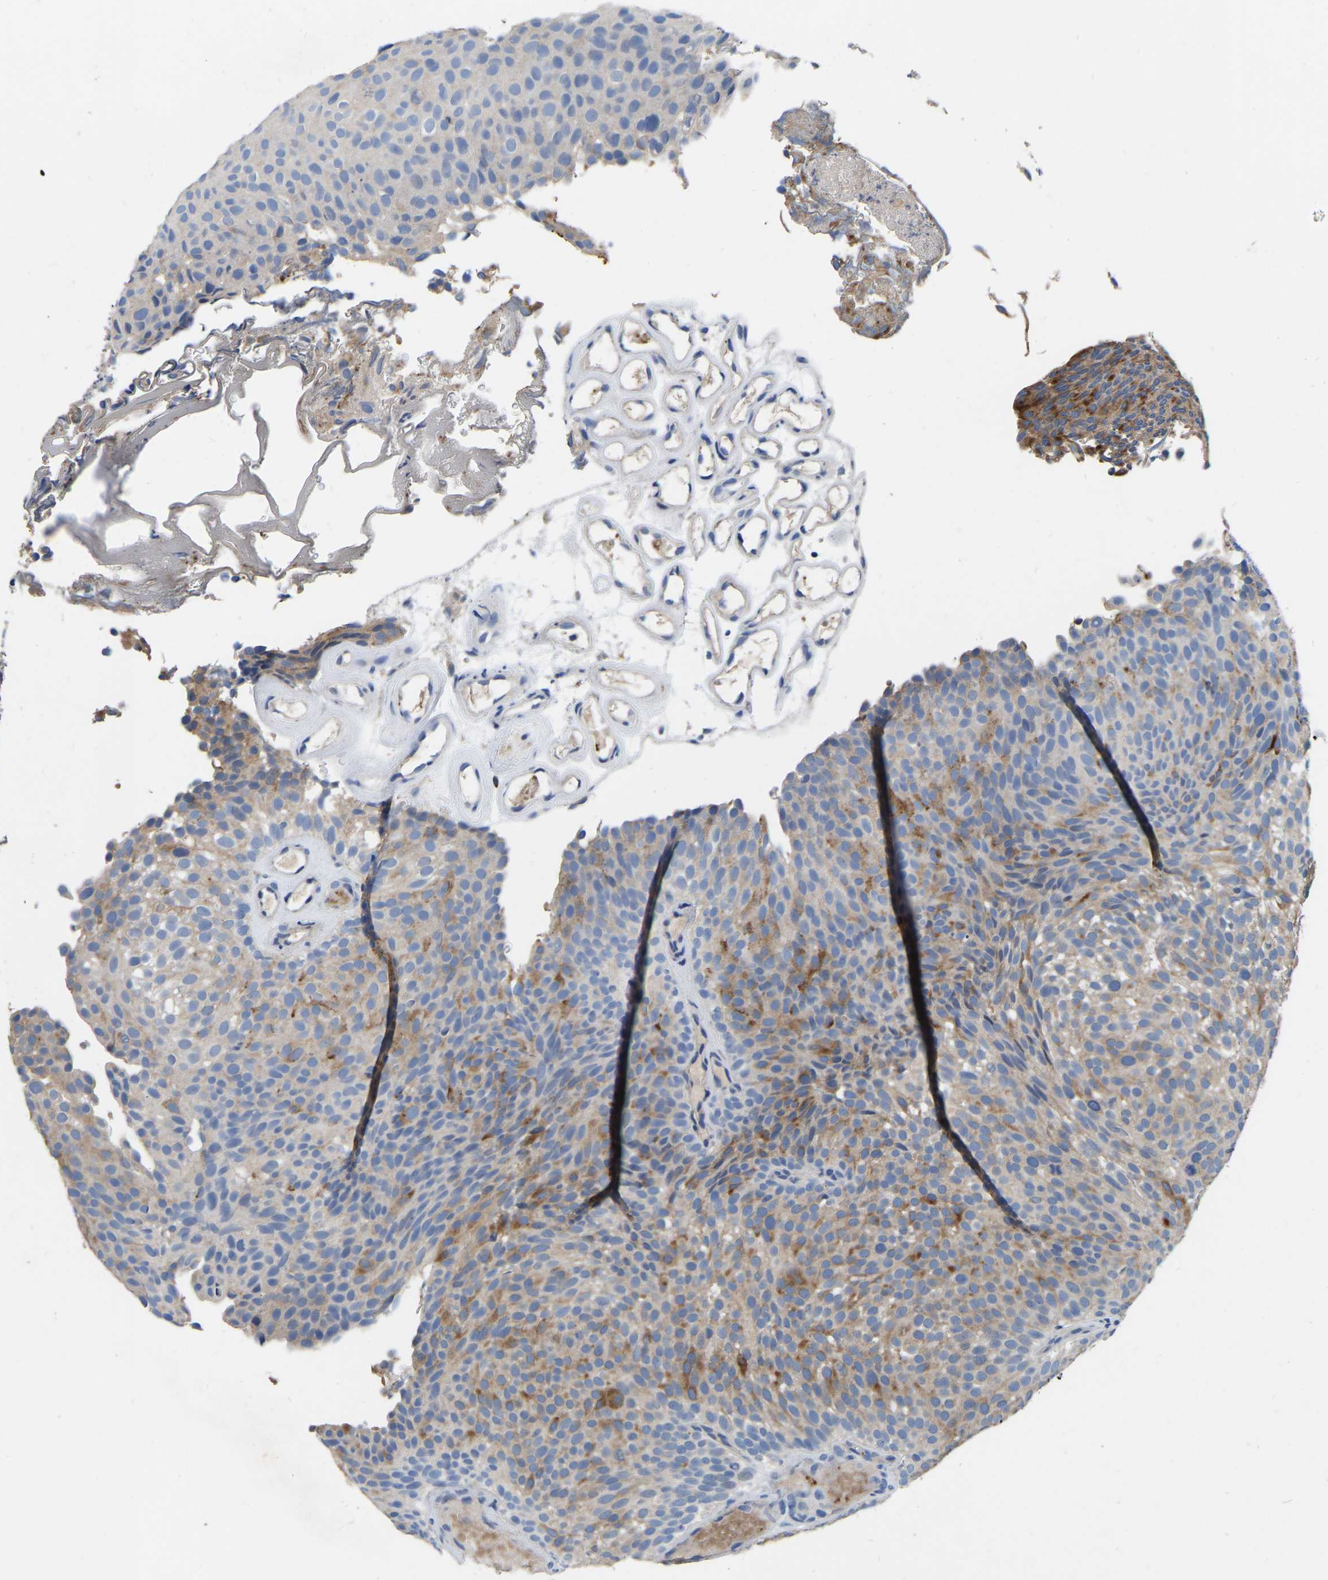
{"staining": {"intensity": "moderate", "quantity": ">75%", "location": "cytoplasmic/membranous"}, "tissue": "urothelial cancer", "cell_type": "Tumor cells", "image_type": "cancer", "snomed": [{"axis": "morphology", "description": "Urothelial carcinoma, Low grade"}, {"axis": "topography", "description": "Urinary bladder"}], "caption": "Urothelial carcinoma (low-grade) stained with immunohistochemistry (IHC) shows moderate cytoplasmic/membranous expression in approximately >75% of tumor cells.", "gene": "RAB27B", "patient": {"sex": "male", "age": 78}}